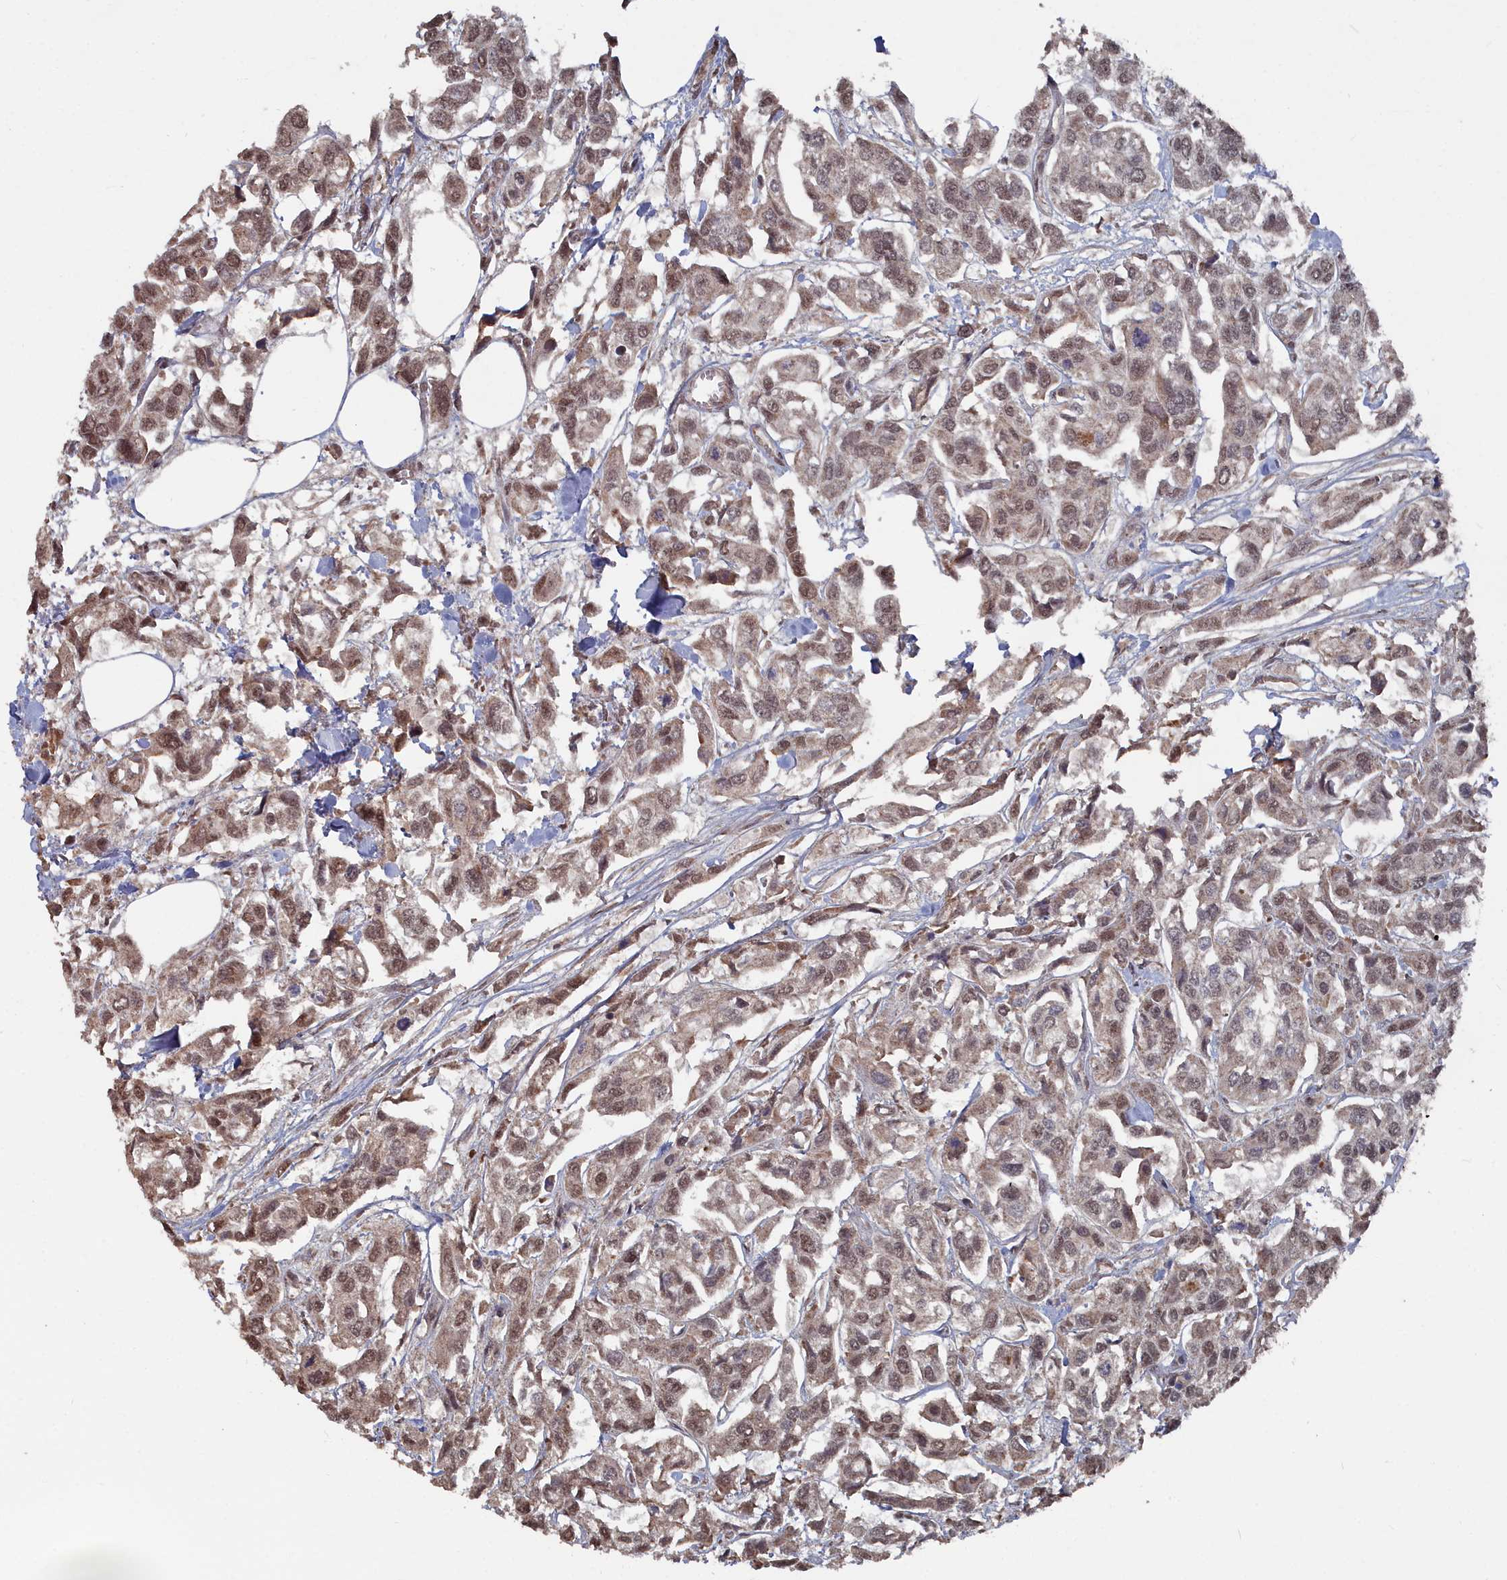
{"staining": {"intensity": "moderate", "quantity": ">75%", "location": "nuclear"}, "tissue": "urothelial cancer", "cell_type": "Tumor cells", "image_type": "cancer", "snomed": [{"axis": "morphology", "description": "Urothelial carcinoma, High grade"}, {"axis": "topography", "description": "Urinary bladder"}], "caption": "Immunohistochemistry micrograph of neoplastic tissue: urothelial carcinoma (high-grade) stained using IHC reveals medium levels of moderate protein expression localized specifically in the nuclear of tumor cells, appearing as a nuclear brown color.", "gene": "CCNP", "patient": {"sex": "male", "age": 67}}